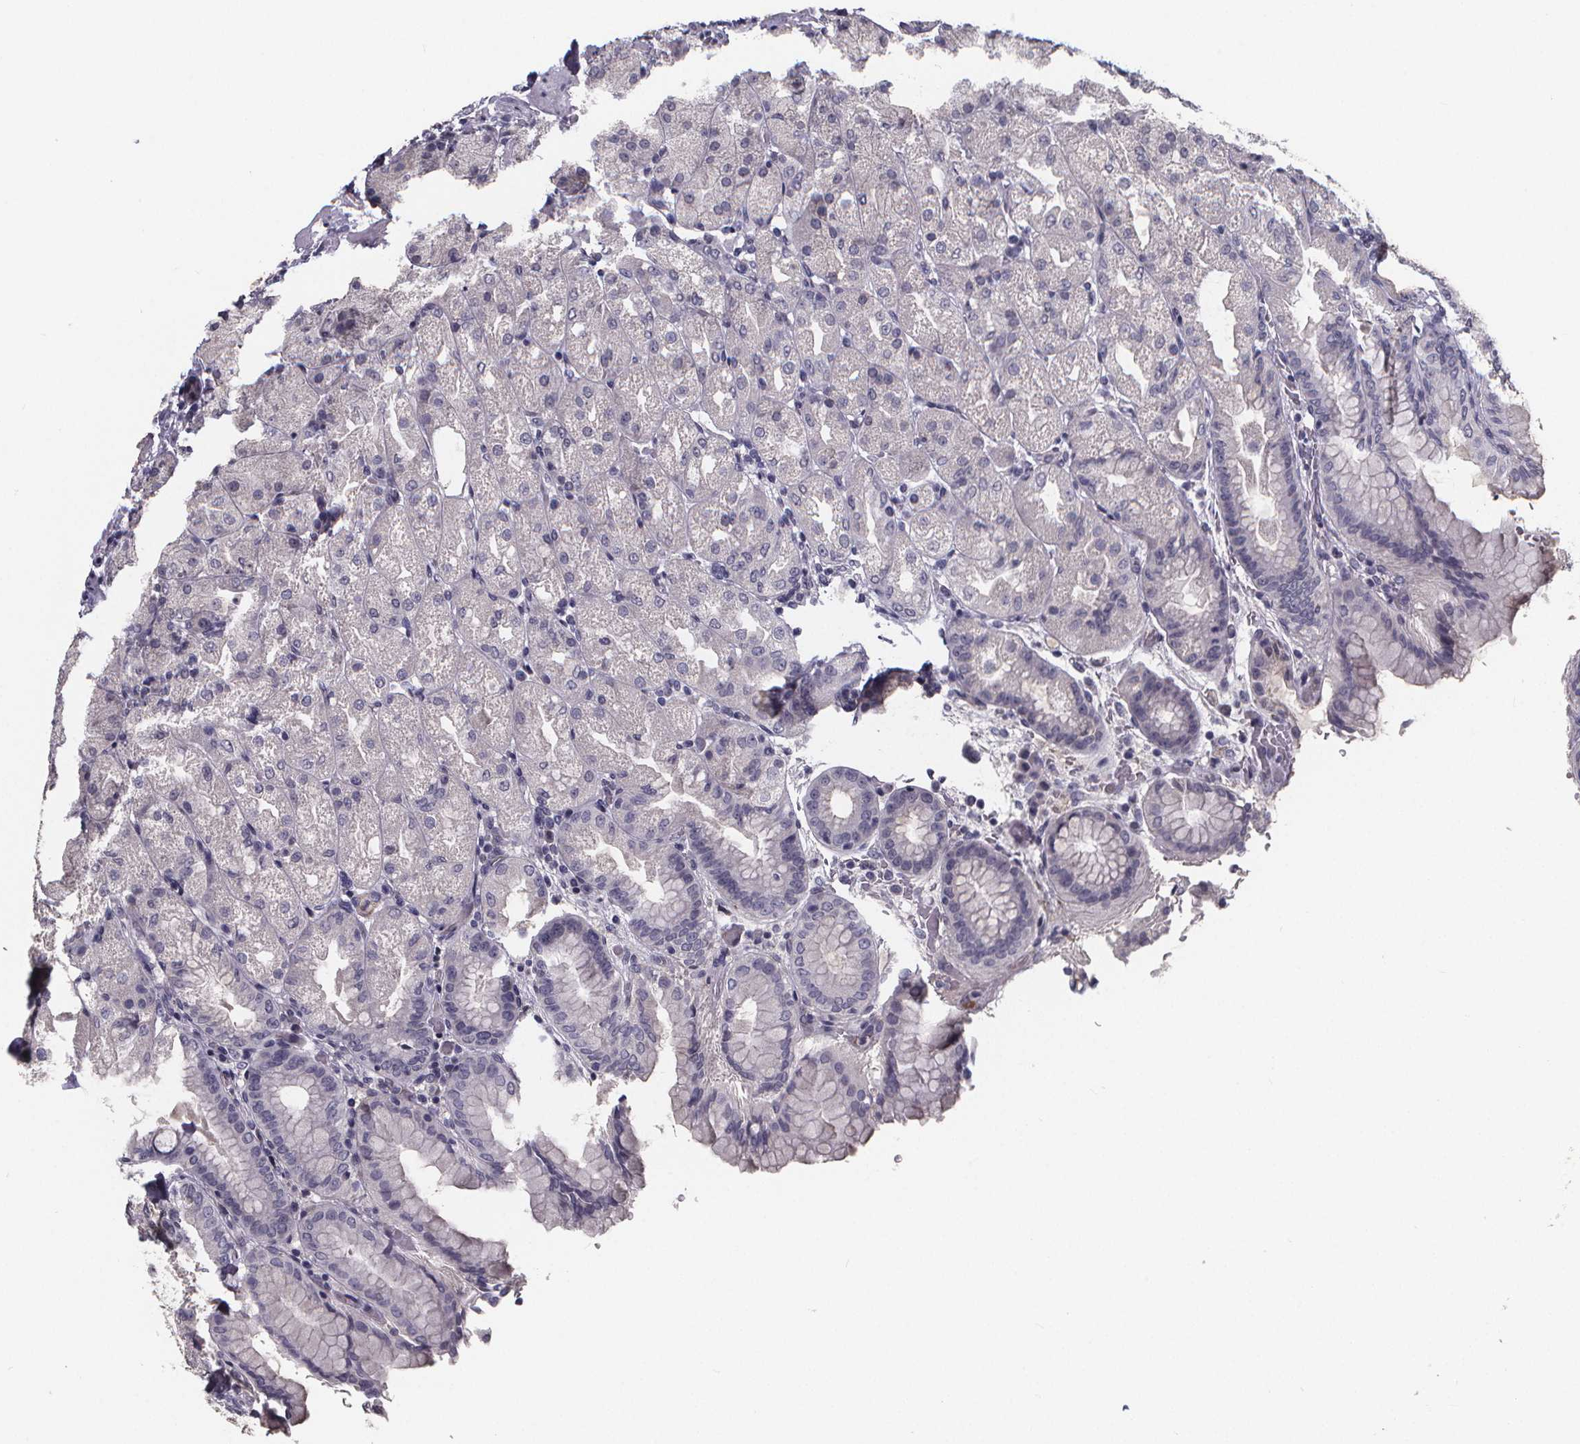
{"staining": {"intensity": "negative", "quantity": "none", "location": "none"}, "tissue": "stomach", "cell_type": "Glandular cells", "image_type": "normal", "snomed": [{"axis": "morphology", "description": "Normal tissue, NOS"}, {"axis": "topography", "description": "Stomach, upper"}, {"axis": "topography", "description": "Stomach"}, {"axis": "topography", "description": "Stomach, lower"}], "caption": "An immunohistochemistry histopathology image of normal stomach is shown. There is no staining in glandular cells of stomach.", "gene": "AGT", "patient": {"sex": "male", "age": 62}}